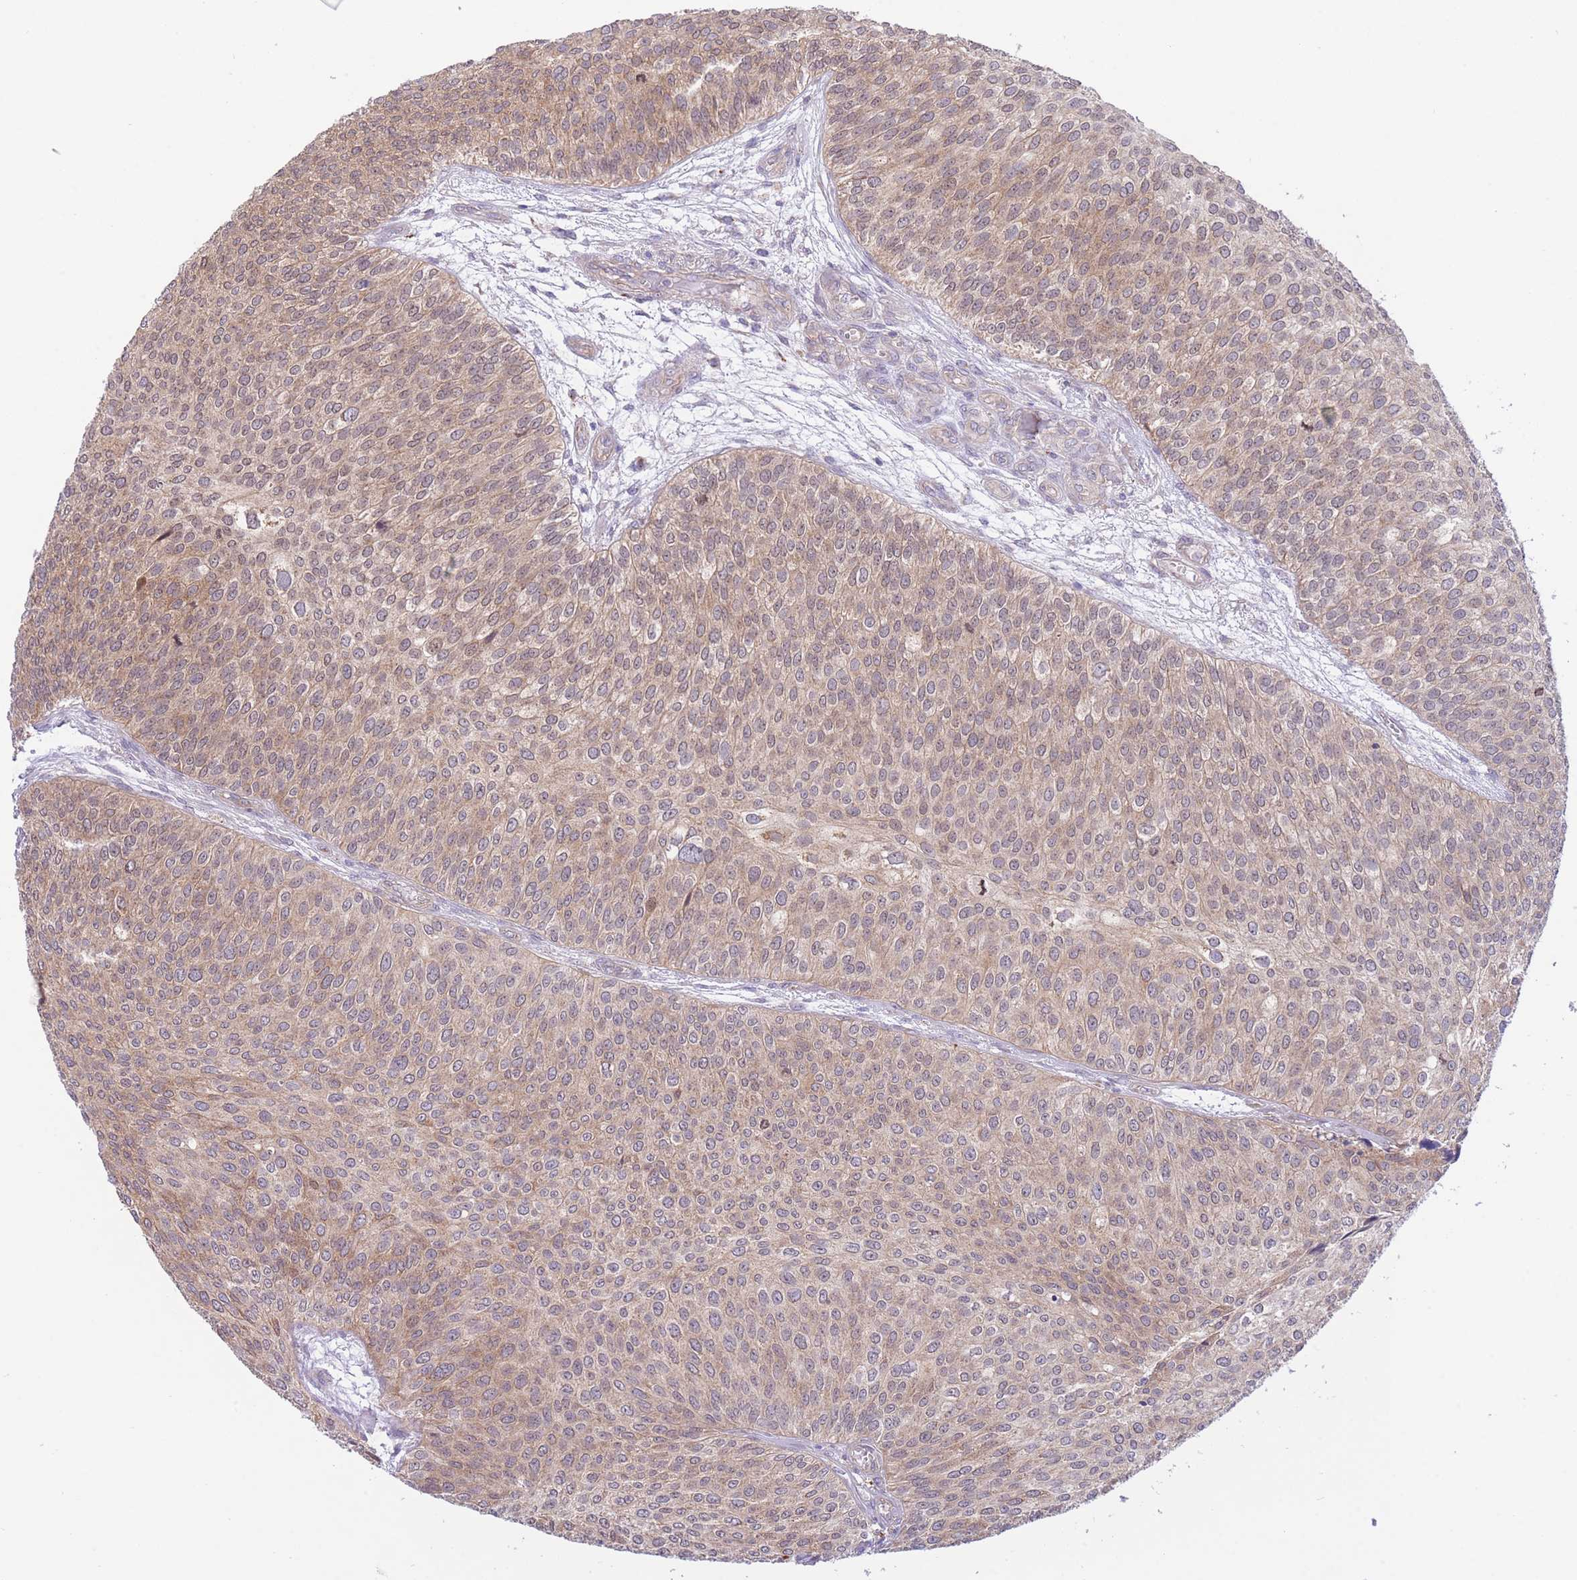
{"staining": {"intensity": "weak", "quantity": ">75%", "location": "cytoplasmic/membranous"}, "tissue": "urothelial cancer", "cell_type": "Tumor cells", "image_type": "cancer", "snomed": [{"axis": "morphology", "description": "Urothelial carcinoma, Low grade"}, {"axis": "topography", "description": "Urinary bladder"}], "caption": "Urothelial carcinoma (low-grade) tissue shows weak cytoplasmic/membranous staining in approximately >75% of tumor cells, visualized by immunohistochemistry.", "gene": "ATP13A2", "patient": {"sex": "male", "age": 84}}